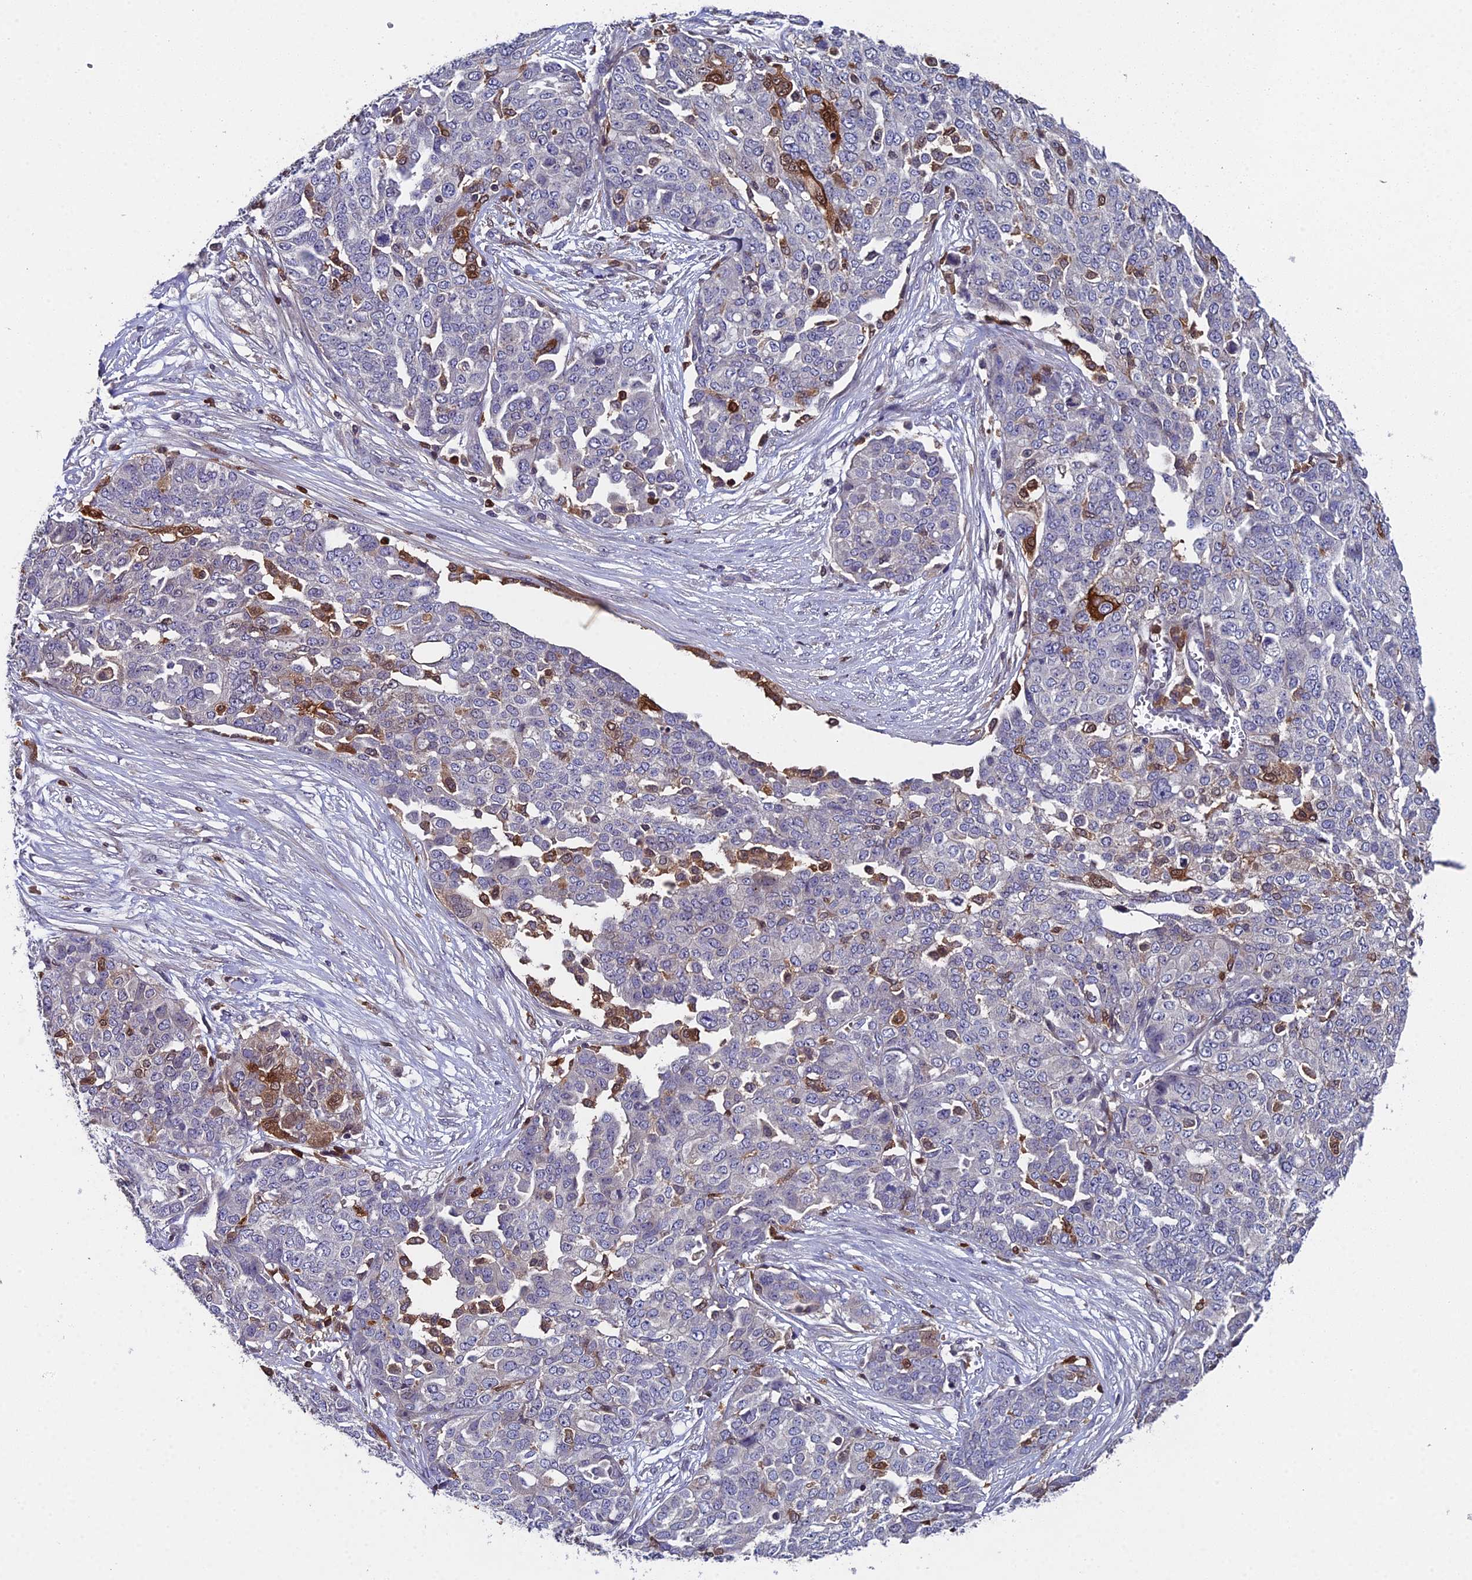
{"staining": {"intensity": "negative", "quantity": "none", "location": "none"}, "tissue": "ovarian cancer", "cell_type": "Tumor cells", "image_type": "cancer", "snomed": [{"axis": "morphology", "description": "Cystadenocarcinoma, serous, NOS"}, {"axis": "topography", "description": "Soft tissue"}, {"axis": "topography", "description": "Ovary"}], "caption": "Tumor cells show no significant protein expression in serous cystadenocarcinoma (ovarian).", "gene": "GALK2", "patient": {"sex": "female", "age": 57}}